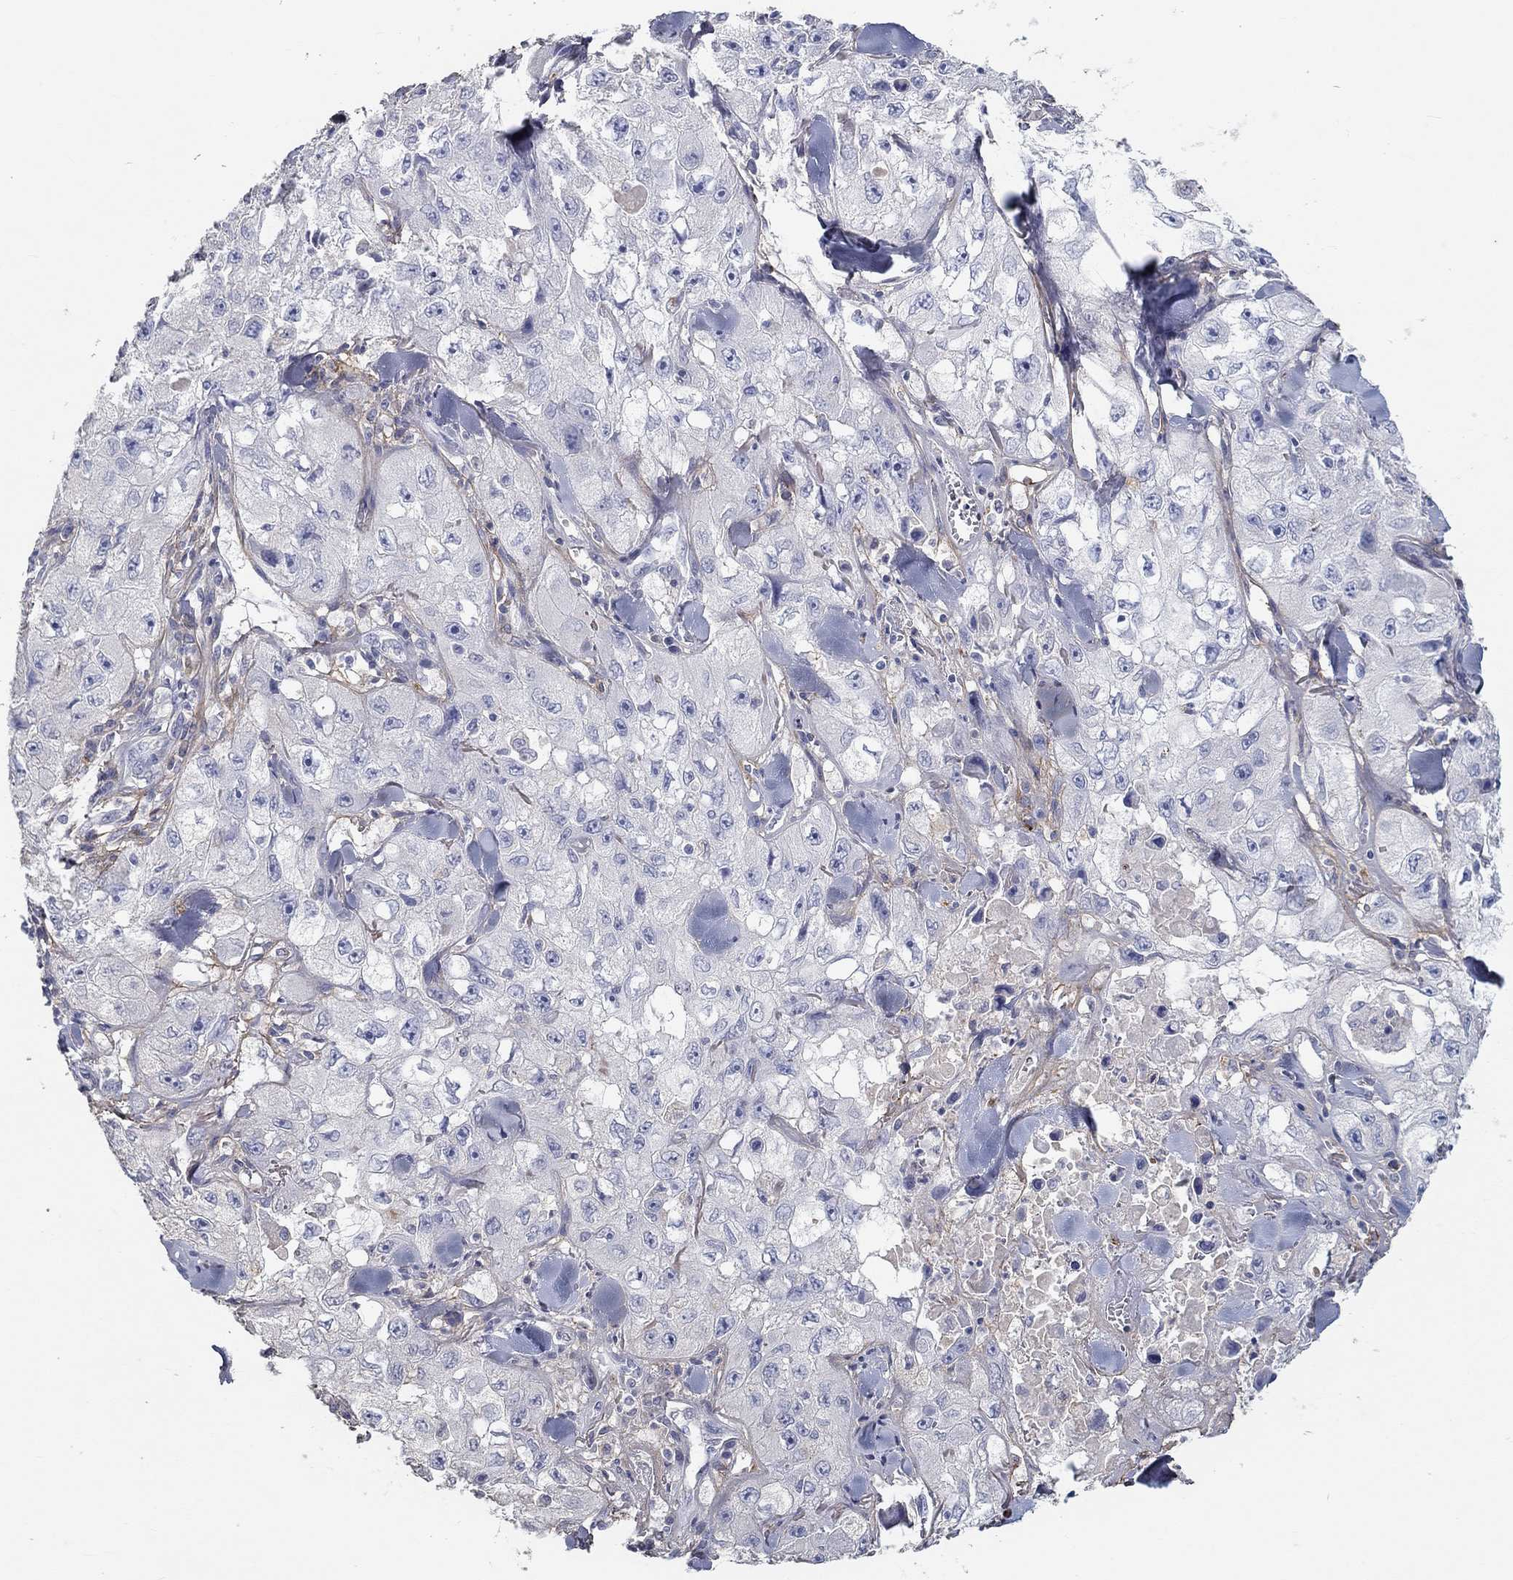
{"staining": {"intensity": "negative", "quantity": "none", "location": "none"}, "tissue": "skin cancer", "cell_type": "Tumor cells", "image_type": "cancer", "snomed": [{"axis": "morphology", "description": "Squamous cell carcinoma, NOS"}, {"axis": "topography", "description": "Skin"}, {"axis": "topography", "description": "Subcutis"}], "caption": "This is an immunohistochemistry micrograph of squamous cell carcinoma (skin). There is no staining in tumor cells.", "gene": "FGF2", "patient": {"sex": "male", "age": 73}}